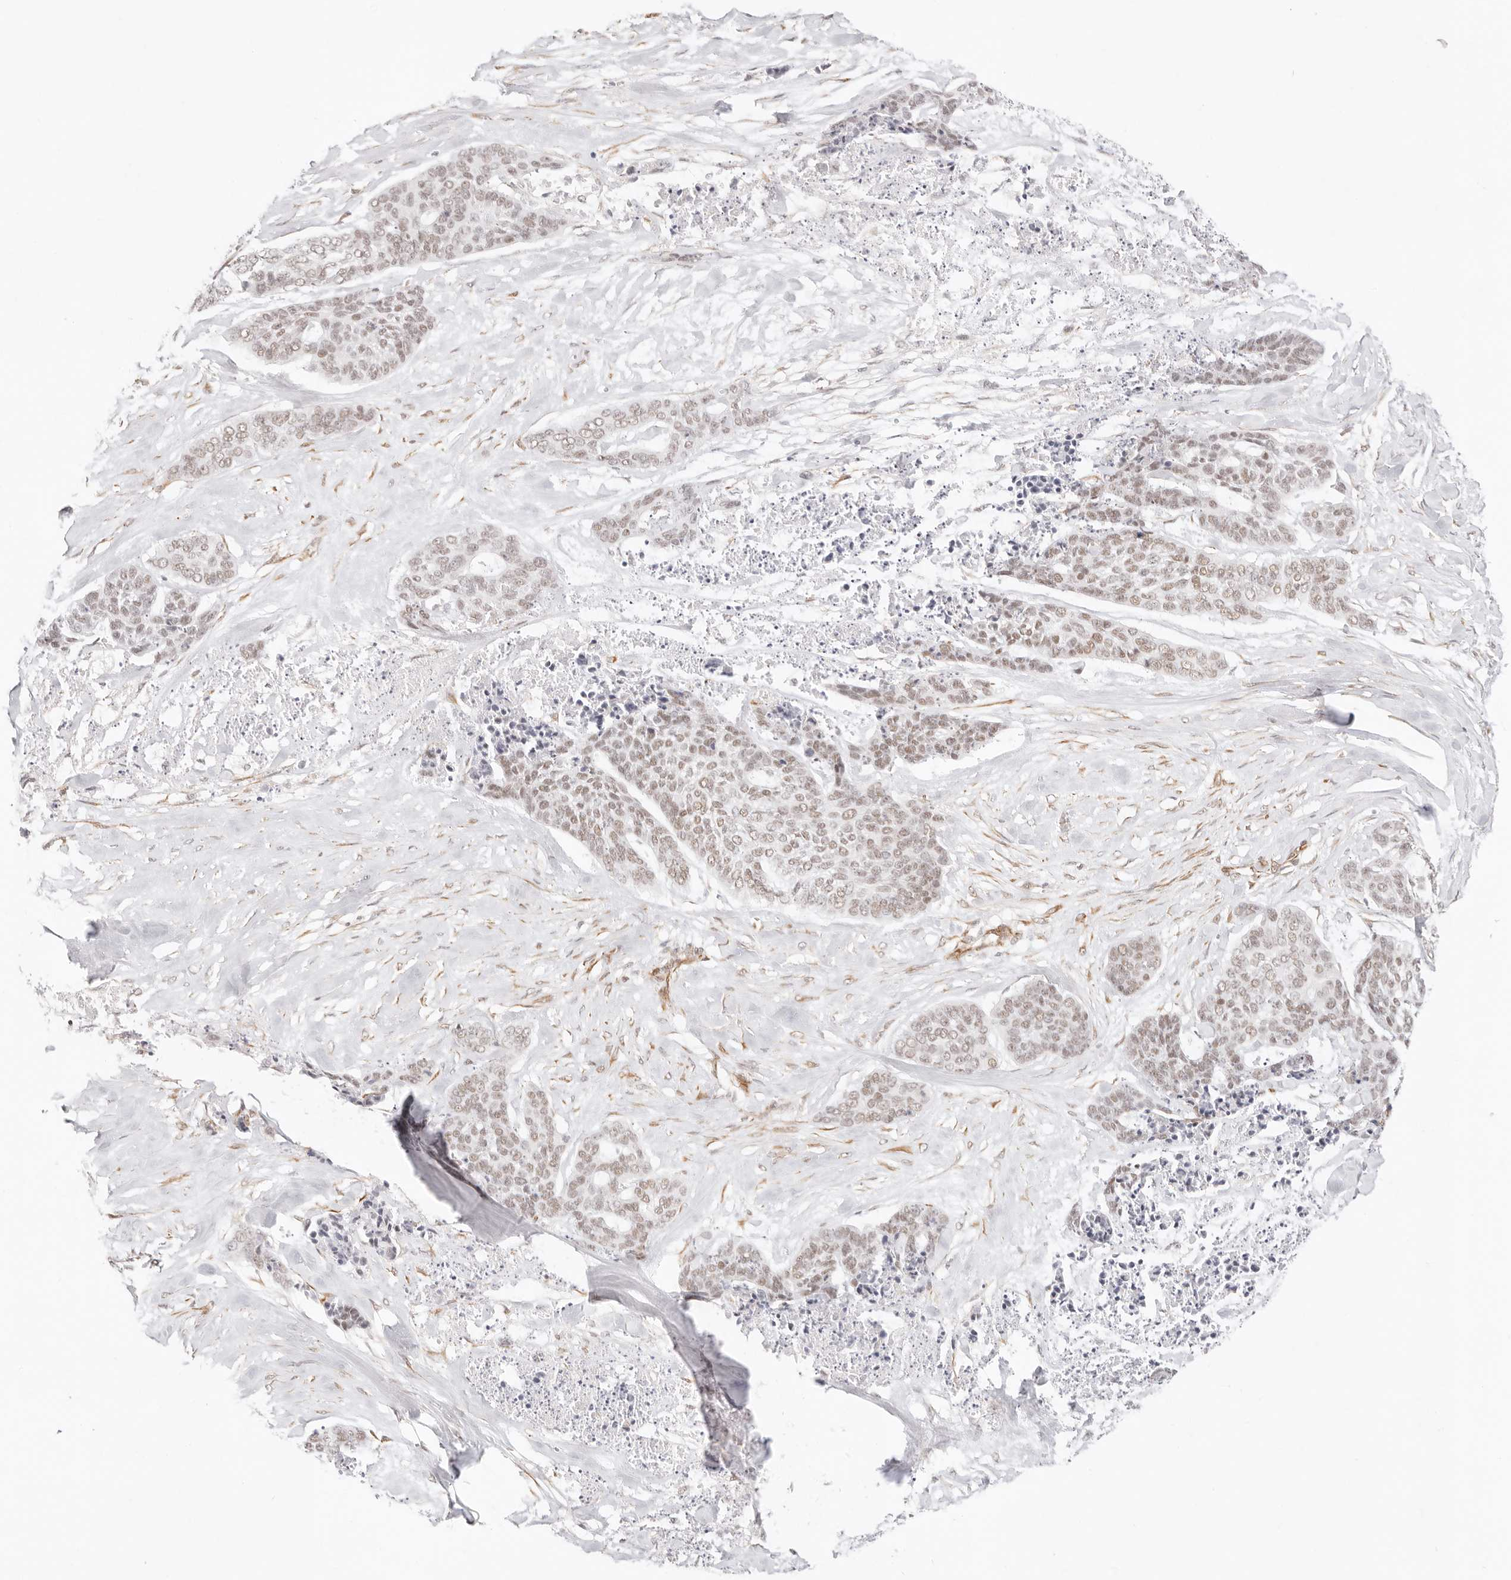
{"staining": {"intensity": "weak", "quantity": "25%-75%", "location": "nuclear"}, "tissue": "skin cancer", "cell_type": "Tumor cells", "image_type": "cancer", "snomed": [{"axis": "morphology", "description": "Basal cell carcinoma"}, {"axis": "topography", "description": "Skin"}], "caption": "Protein staining of basal cell carcinoma (skin) tissue demonstrates weak nuclear staining in about 25%-75% of tumor cells.", "gene": "ZC3H11A", "patient": {"sex": "female", "age": 64}}